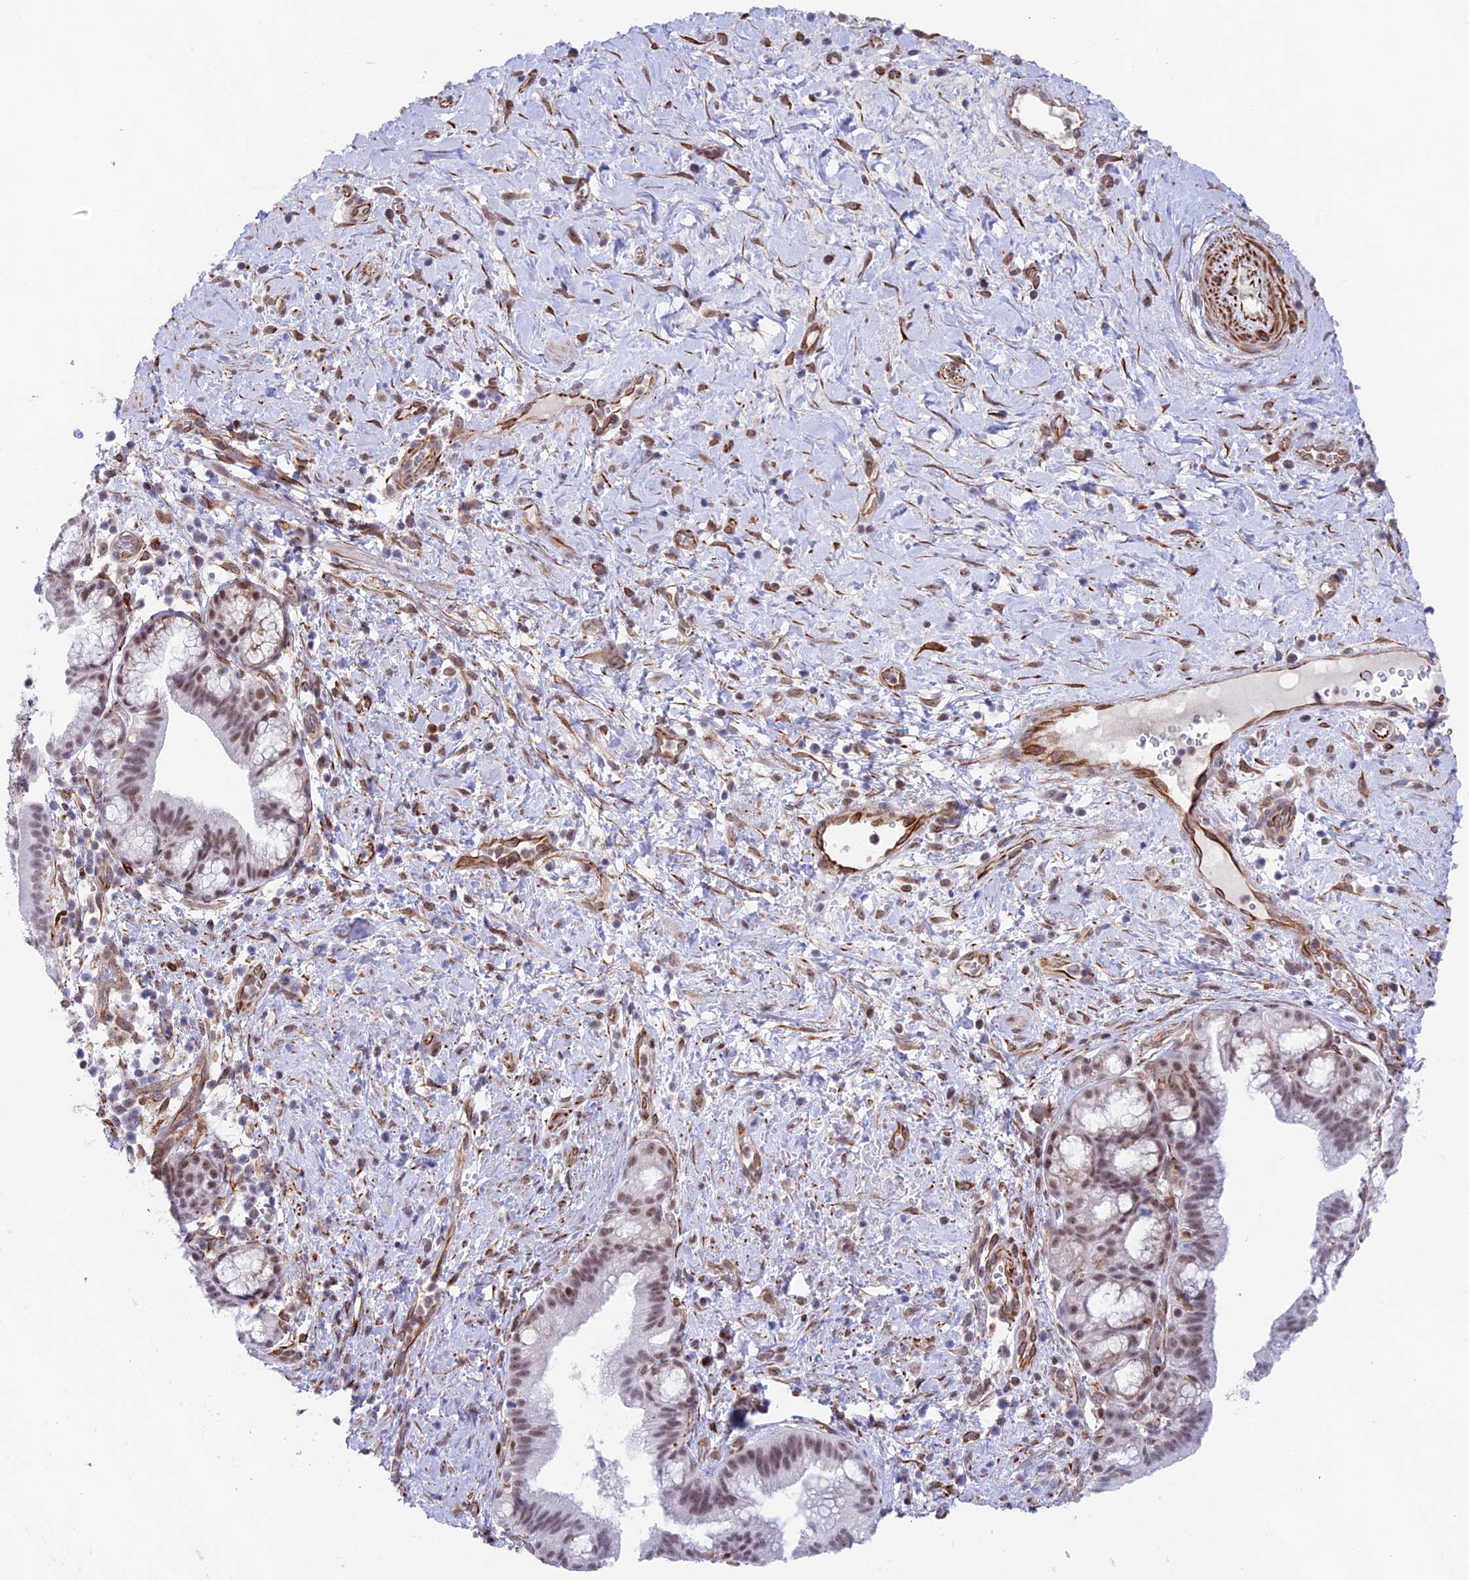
{"staining": {"intensity": "moderate", "quantity": "25%-75%", "location": "nuclear"}, "tissue": "pancreatic cancer", "cell_type": "Tumor cells", "image_type": "cancer", "snomed": [{"axis": "morphology", "description": "Adenocarcinoma, NOS"}, {"axis": "topography", "description": "Pancreas"}], "caption": "The image shows staining of pancreatic adenocarcinoma, revealing moderate nuclear protein expression (brown color) within tumor cells.", "gene": "ZNF652", "patient": {"sex": "male", "age": 72}}